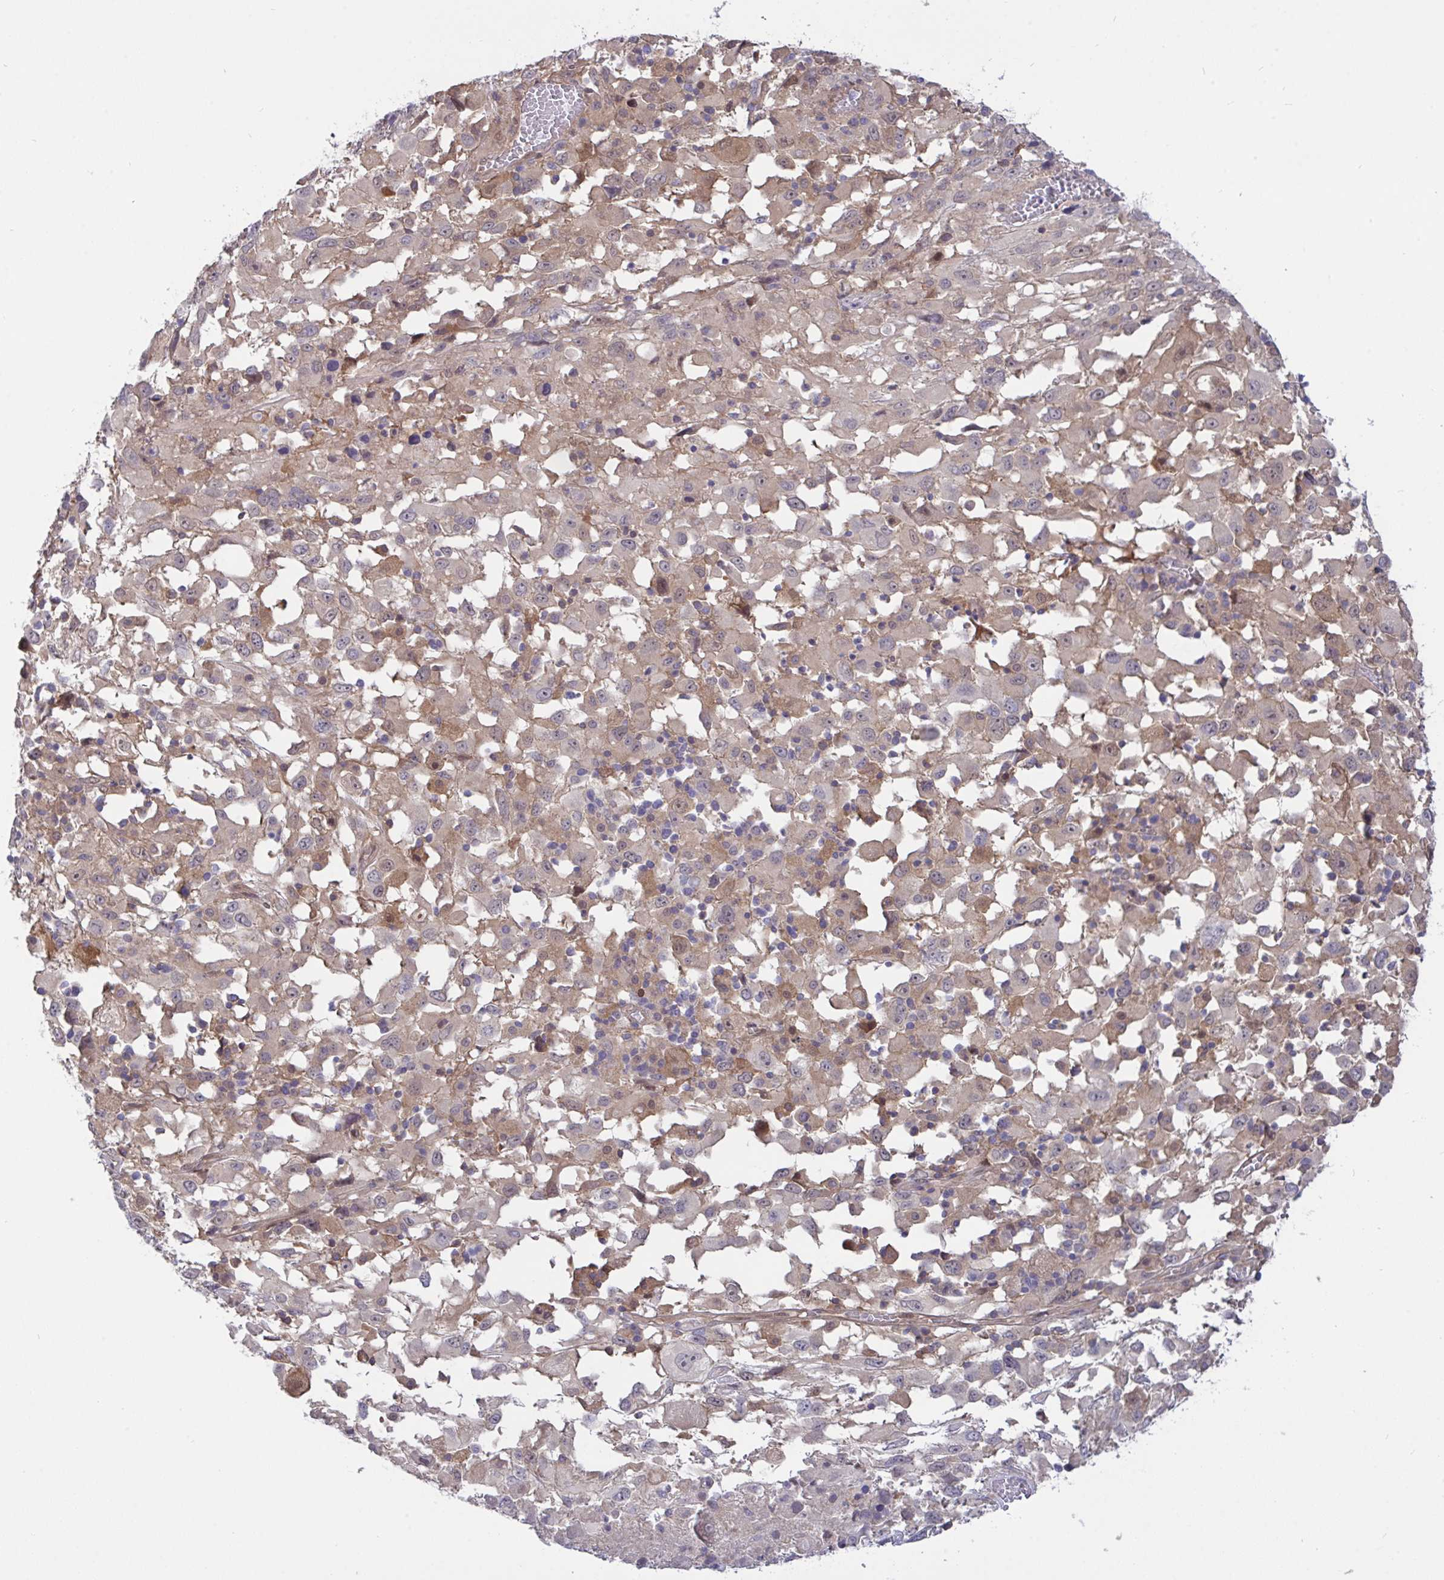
{"staining": {"intensity": "weak", "quantity": "25%-75%", "location": "cytoplasmic/membranous"}, "tissue": "melanoma", "cell_type": "Tumor cells", "image_type": "cancer", "snomed": [{"axis": "morphology", "description": "Malignant melanoma, Metastatic site"}, {"axis": "topography", "description": "Soft tissue"}], "caption": "Human melanoma stained with a protein marker demonstrates weak staining in tumor cells.", "gene": "L3HYPDH", "patient": {"sex": "male", "age": 50}}